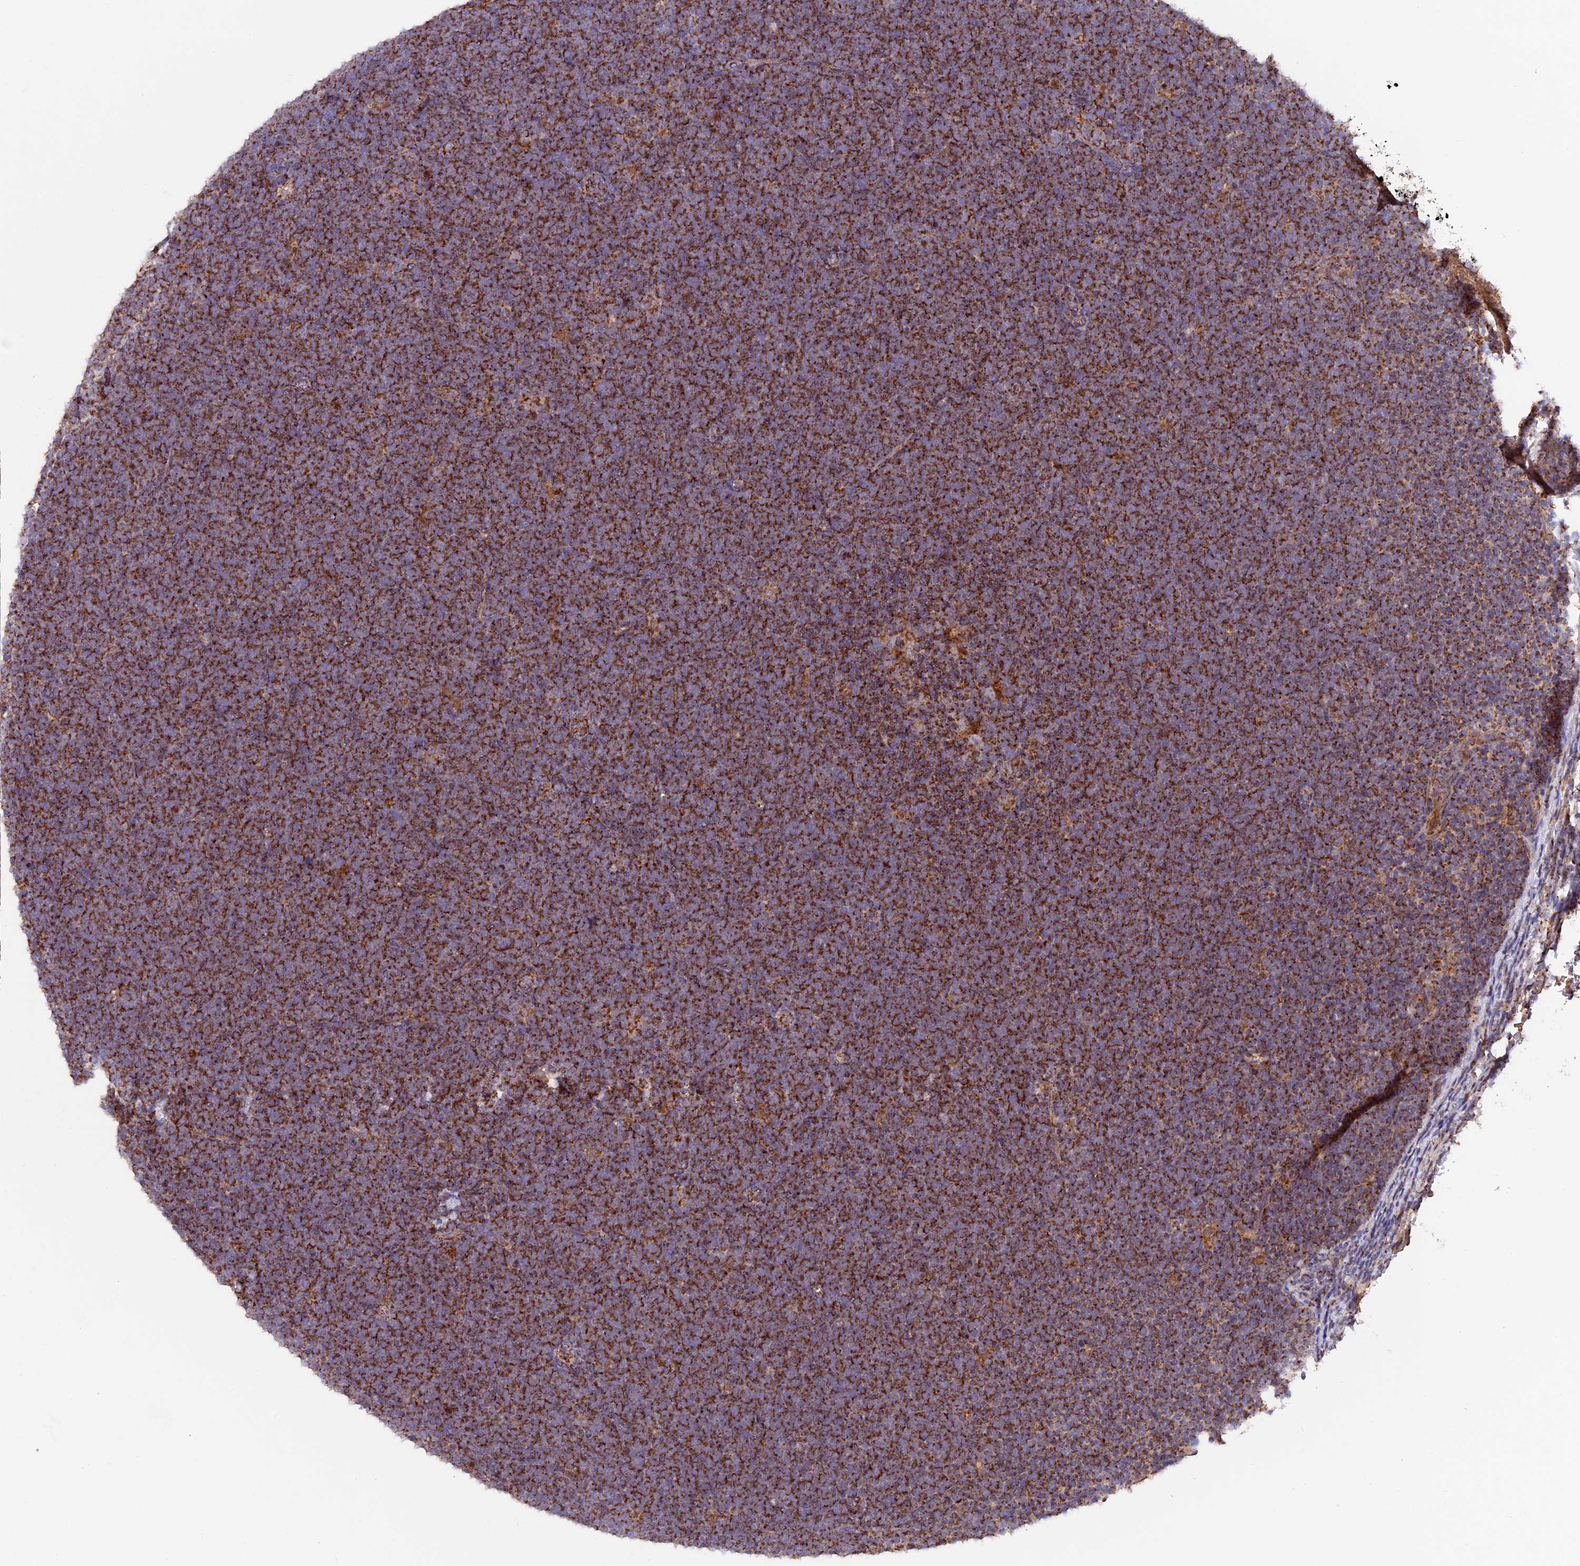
{"staining": {"intensity": "strong", "quantity": ">75%", "location": "cytoplasmic/membranous"}, "tissue": "lymphoma", "cell_type": "Tumor cells", "image_type": "cancer", "snomed": [{"axis": "morphology", "description": "Malignant lymphoma, non-Hodgkin's type, High grade"}, {"axis": "topography", "description": "Lymph node"}], "caption": "DAB immunohistochemical staining of human high-grade malignant lymphoma, non-Hodgkin's type demonstrates strong cytoplasmic/membranous protein staining in about >75% of tumor cells.", "gene": "NDUFA8", "patient": {"sex": "male", "age": 13}}